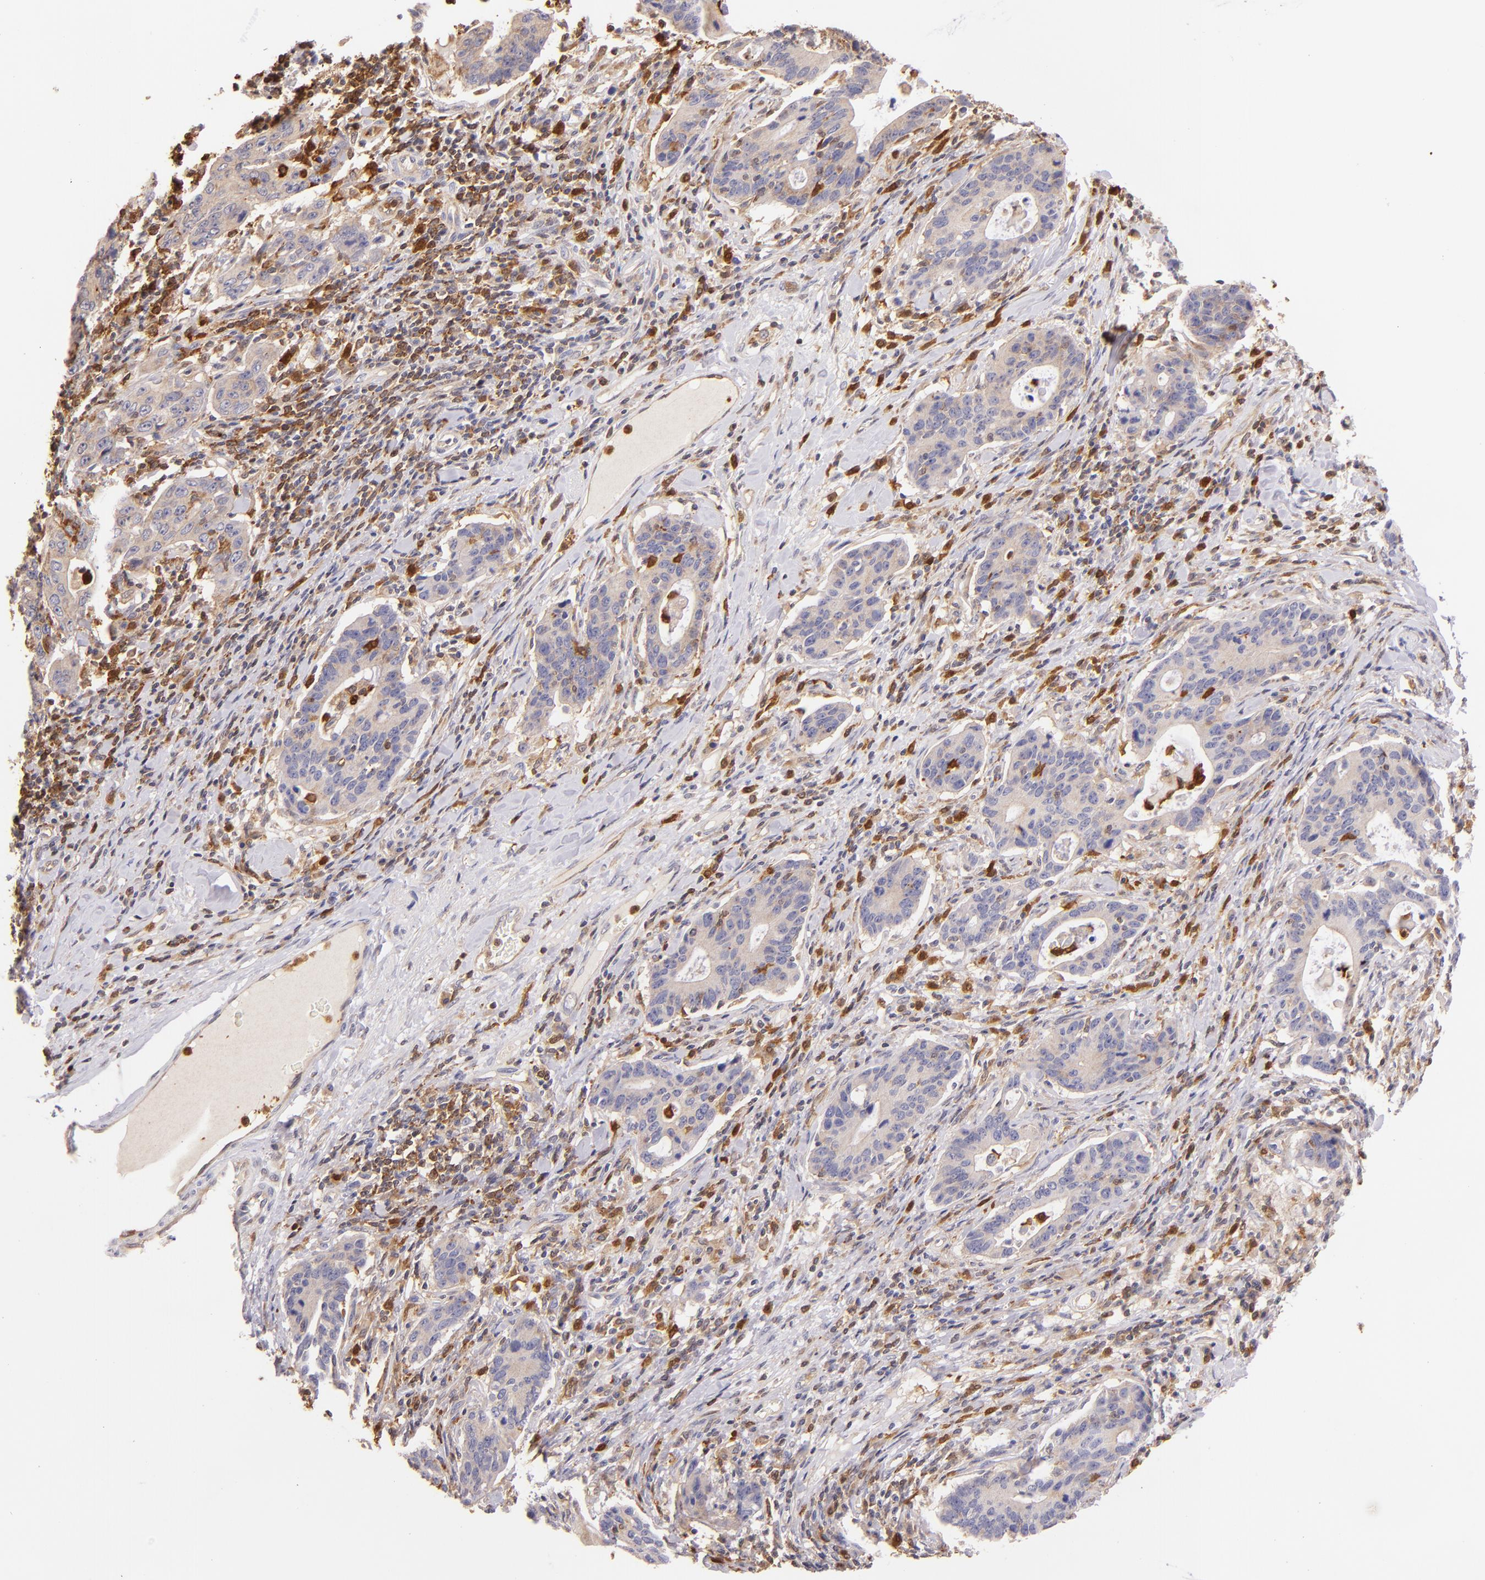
{"staining": {"intensity": "weak", "quantity": ">75%", "location": "cytoplasmic/membranous"}, "tissue": "stomach cancer", "cell_type": "Tumor cells", "image_type": "cancer", "snomed": [{"axis": "morphology", "description": "Adenocarcinoma, NOS"}, {"axis": "topography", "description": "Esophagus"}, {"axis": "topography", "description": "Stomach"}], "caption": "Stomach cancer stained with immunohistochemistry displays weak cytoplasmic/membranous positivity in approximately >75% of tumor cells.", "gene": "BTK", "patient": {"sex": "male", "age": 74}}